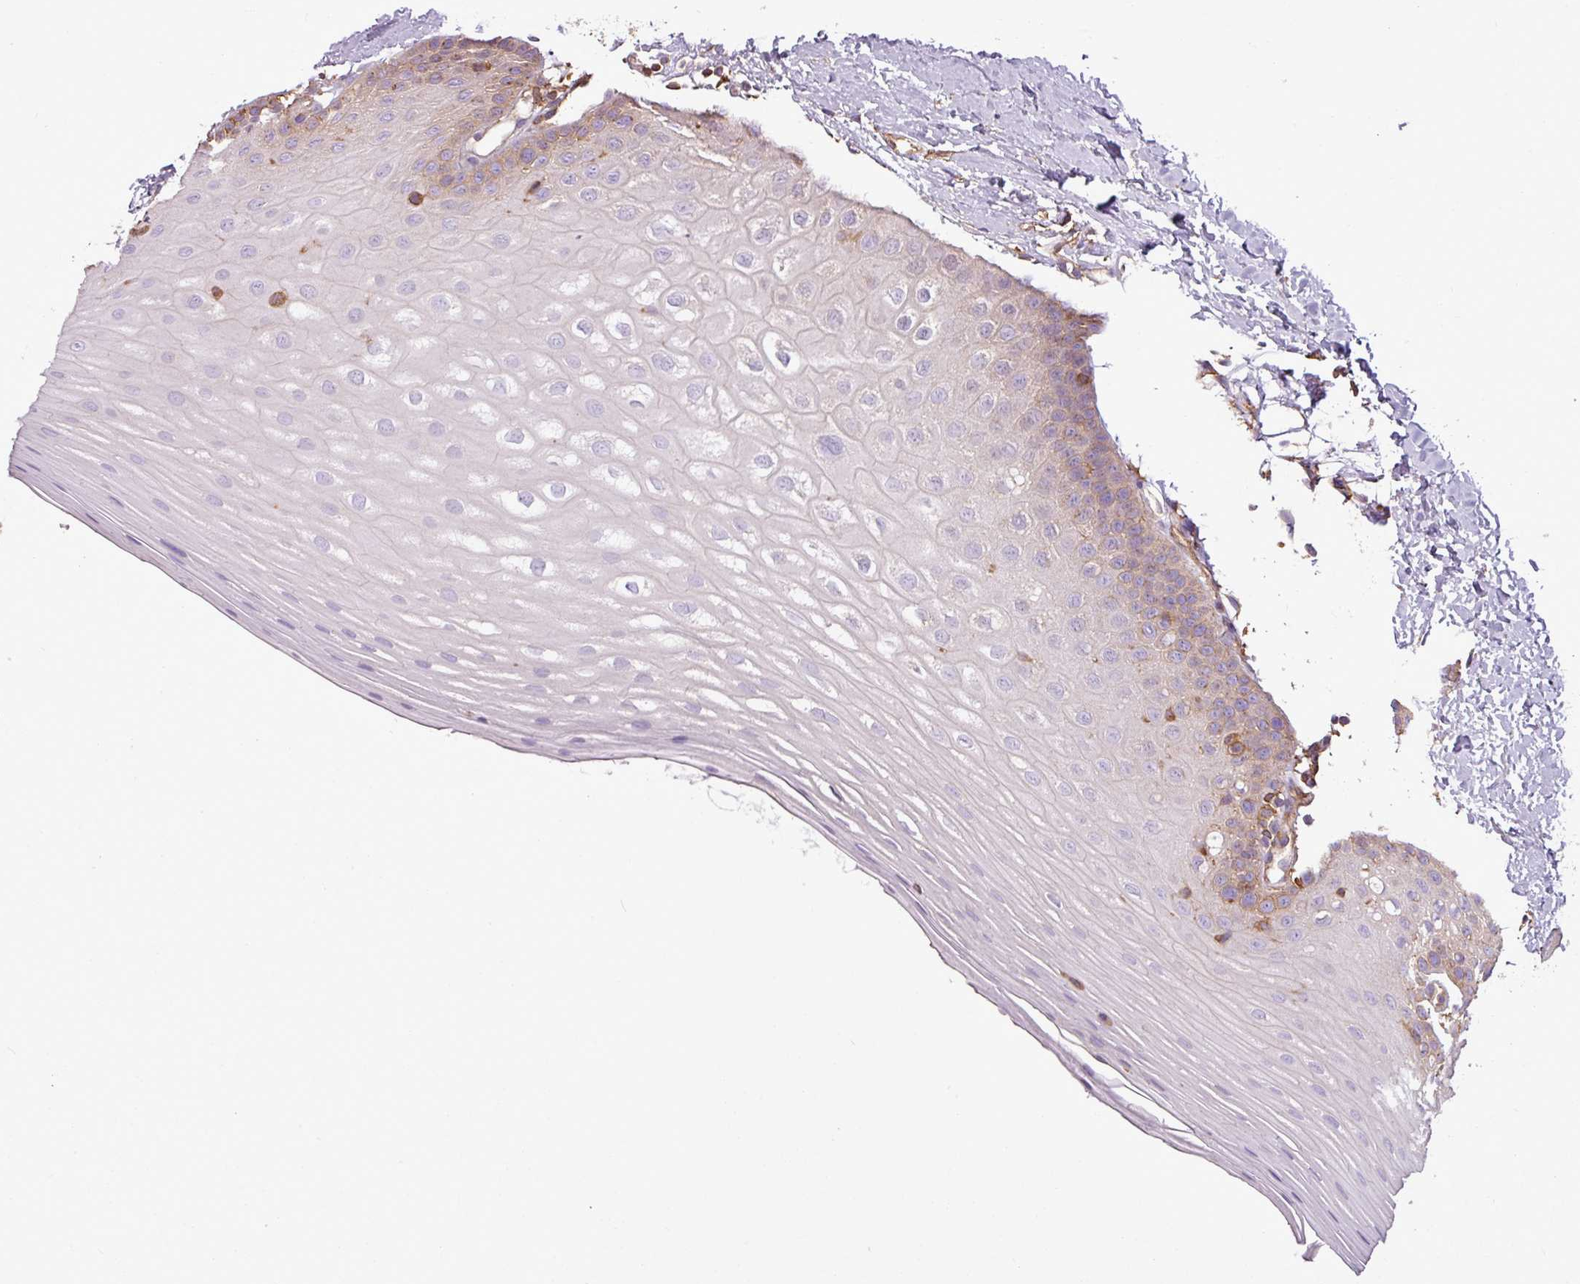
{"staining": {"intensity": "moderate", "quantity": "<25%", "location": "cytoplasmic/membranous"}, "tissue": "oral mucosa", "cell_type": "Squamous epithelial cells", "image_type": "normal", "snomed": [{"axis": "morphology", "description": "Normal tissue, NOS"}, {"axis": "topography", "description": "Oral tissue"}], "caption": "Protein staining of normal oral mucosa displays moderate cytoplasmic/membranous expression in approximately <25% of squamous epithelial cells. The protein is shown in brown color, while the nuclei are stained blue.", "gene": "PACSIN2", "patient": {"sex": "female", "age": 67}}